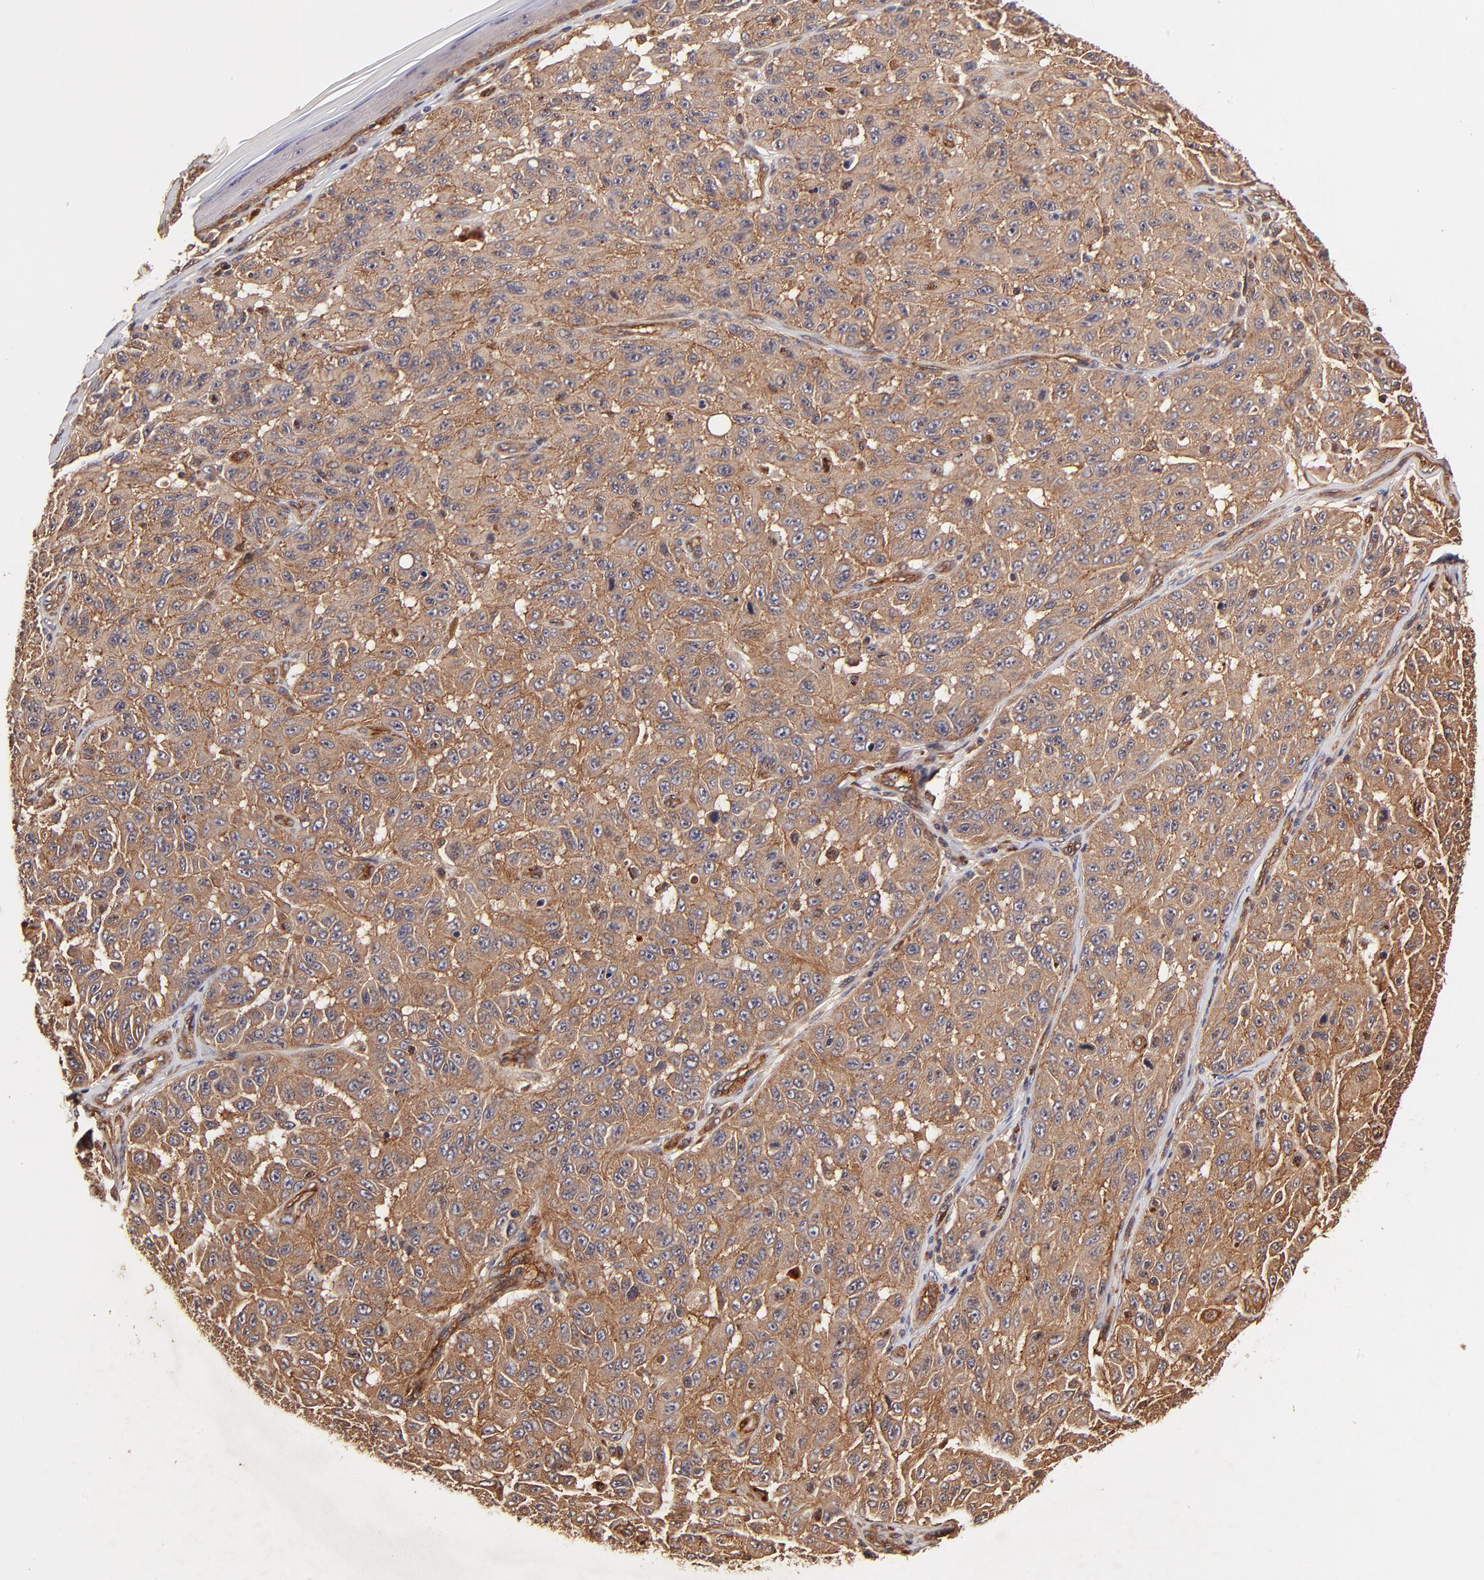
{"staining": {"intensity": "moderate", "quantity": ">75%", "location": "cytoplasmic/membranous"}, "tissue": "melanoma", "cell_type": "Tumor cells", "image_type": "cancer", "snomed": [{"axis": "morphology", "description": "Malignant melanoma, NOS"}, {"axis": "topography", "description": "Skin"}], "caption": "Immunohistochemical staining of melanoma exhibits medium levels of moderate cytoplasmic/membranous positivity in about >75% of tumor cells.", "gene": "ITGB1", "patient": {"sex": "male", "age": 30}}